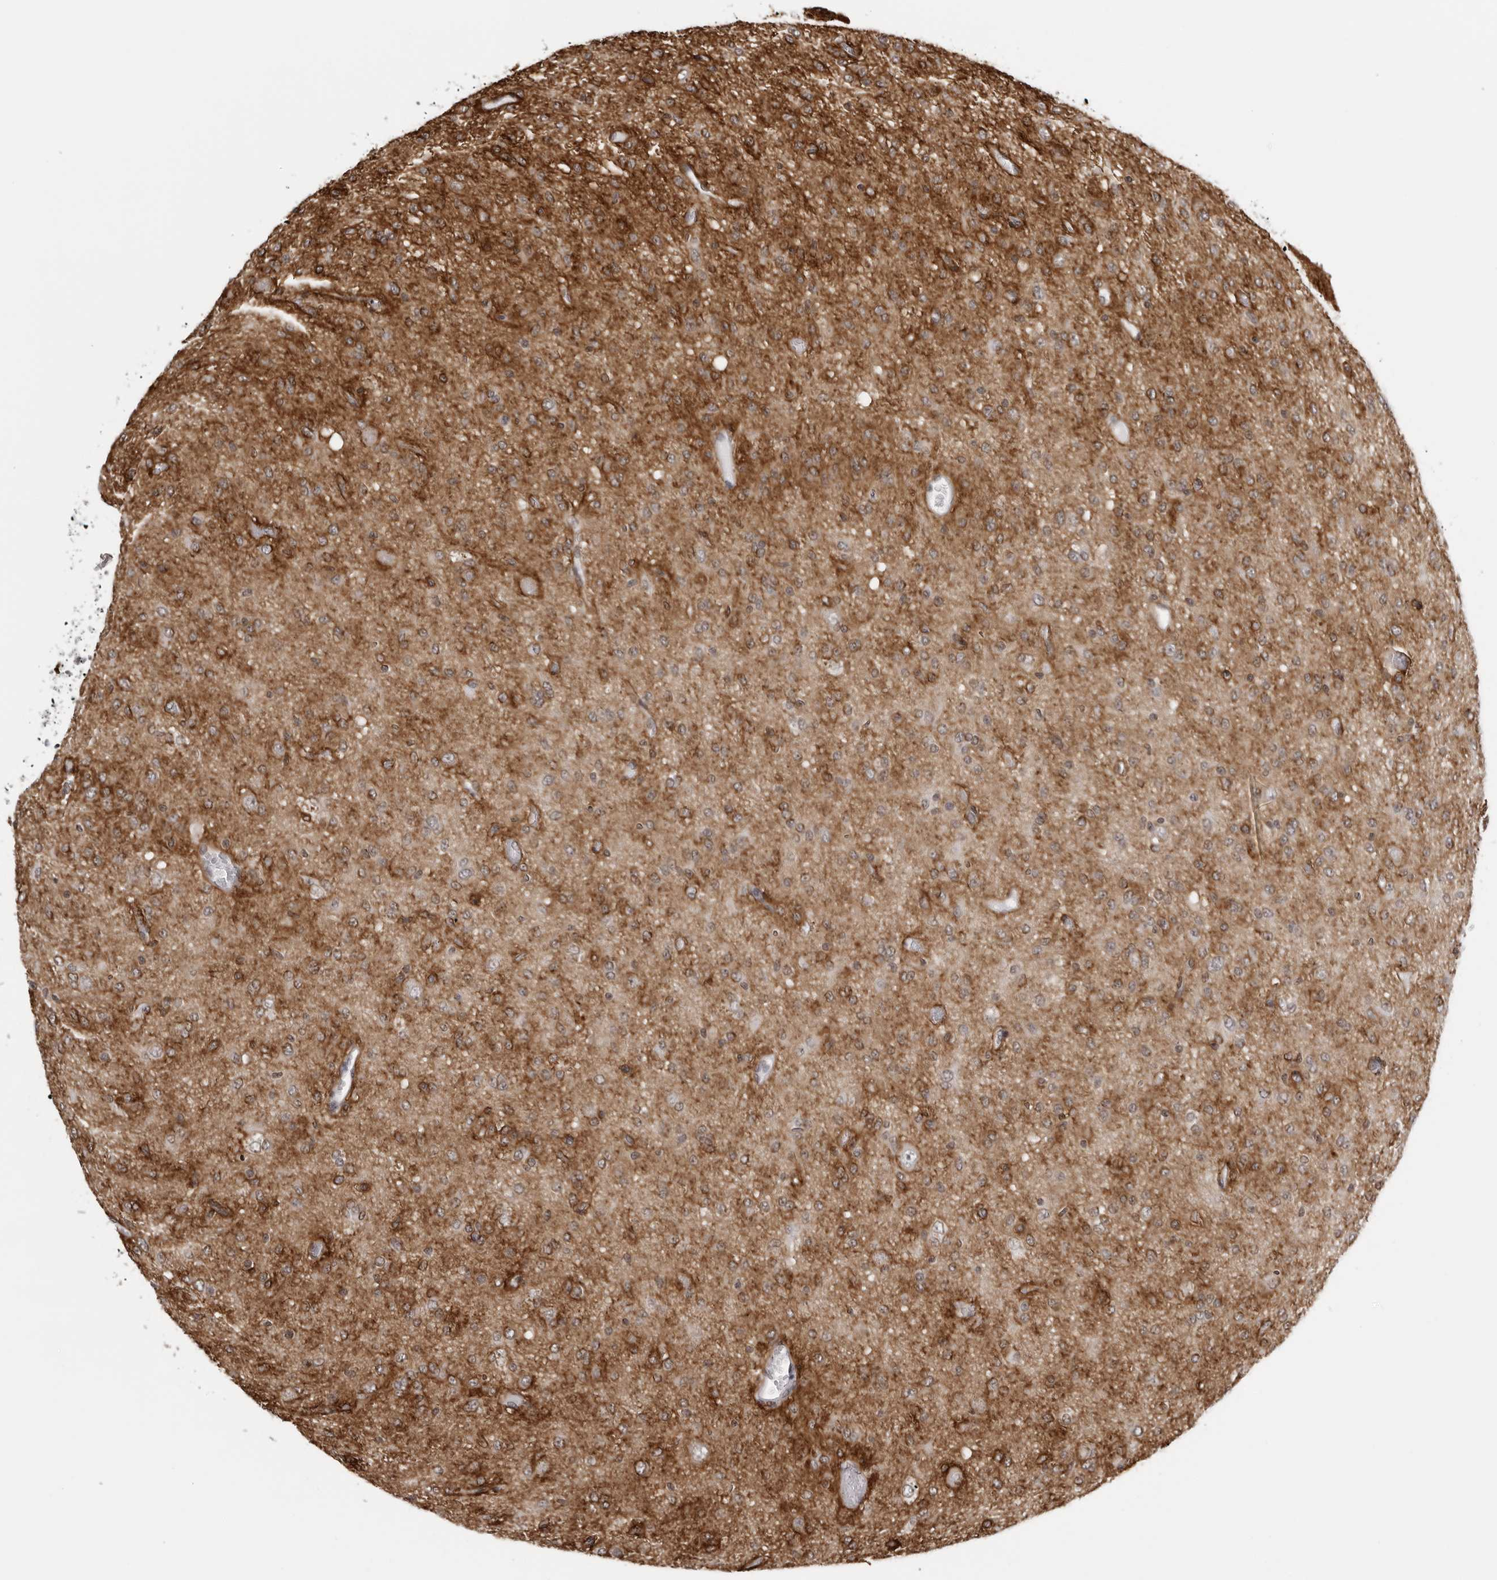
{"staining": {"intensity": "moderate", "quantity": "25%-75%", "location": "cytoplasmic/membranous,nuclear"}, "tissue": "glioma", "cell_type": "Tumor cells", "image_type": "cancer", "snomed": [{"axis": "morphology", "description": "Glioma, malignant, High grade"}, {"axis": "topography", "description": "Brain"}], "caption": "An image of human glioma stained for a protein reveals moderate cytoplasmic/membranous and nuclear brown staining in tumor cells. The protein of interest is stained brown, and the nuclei are stained in blue (DAB (3,3'-diaminobenzidine) IHC with brightfield microscopy, high magnification).", "gene": "PRUNE1", "patient": {"sex": "female", "age": 59}}